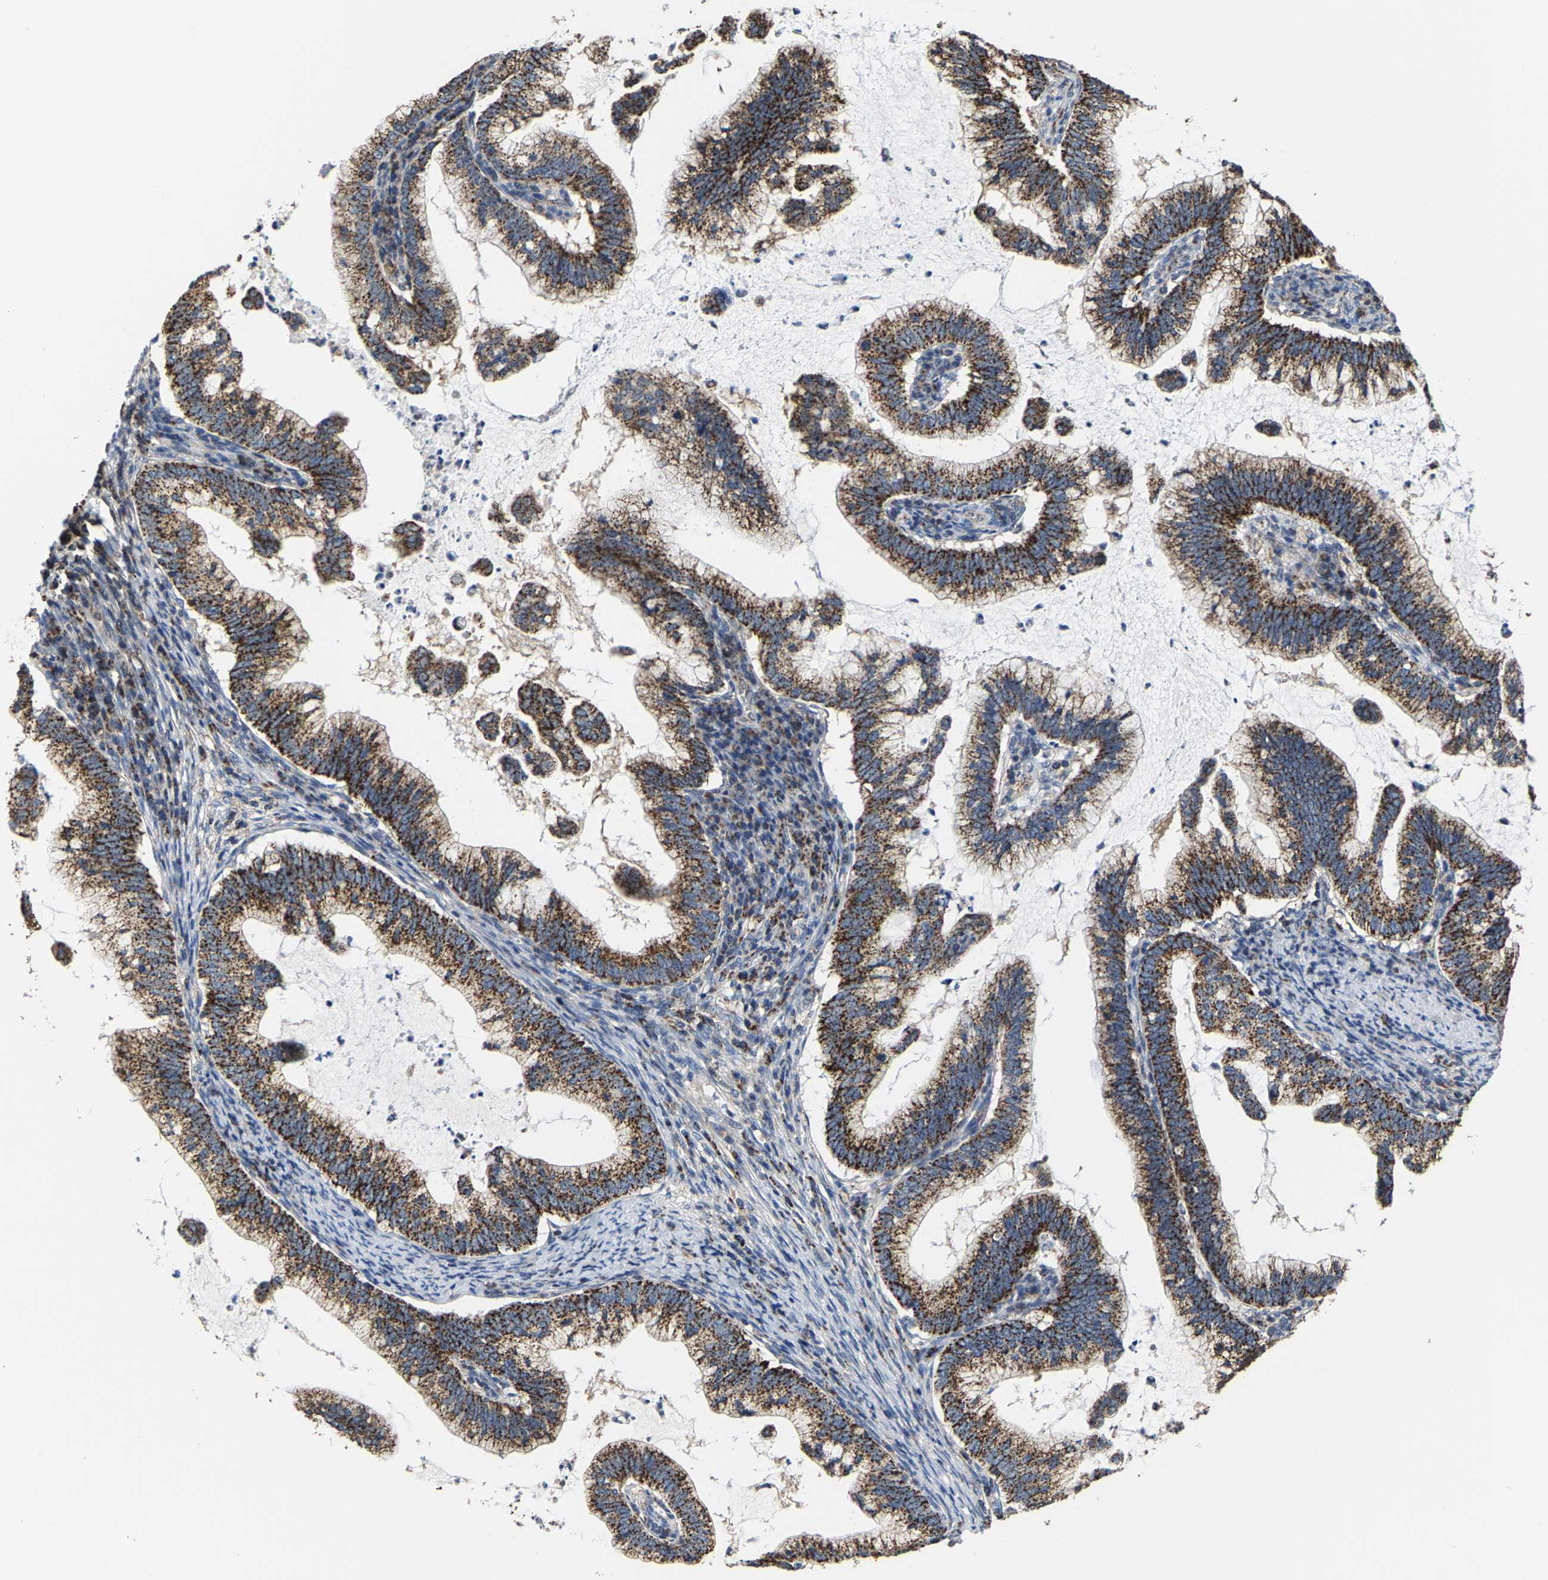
{"staining": {"intensity": "strong", "quantity": ">75%", "location": "cytoplasmic/membranous"}, "tissue": "cervical cancer", "cell_type": "Tumor cells", "image_type": "cancer", "snomed": [{"axis": "morphology", "description": "Adenocarcinoma, NOS"}, {"axis": "topography", "description": "Cervix"}], "caption": "DAB immunohistochemical staining of human cervical adenocarcinoma demonstrates strong cytoplasmic/membranous protein staining in approximately >75% of tumor cells.", "gene": "SHMT2", "patient": {"sex": "female", "age": 36}}